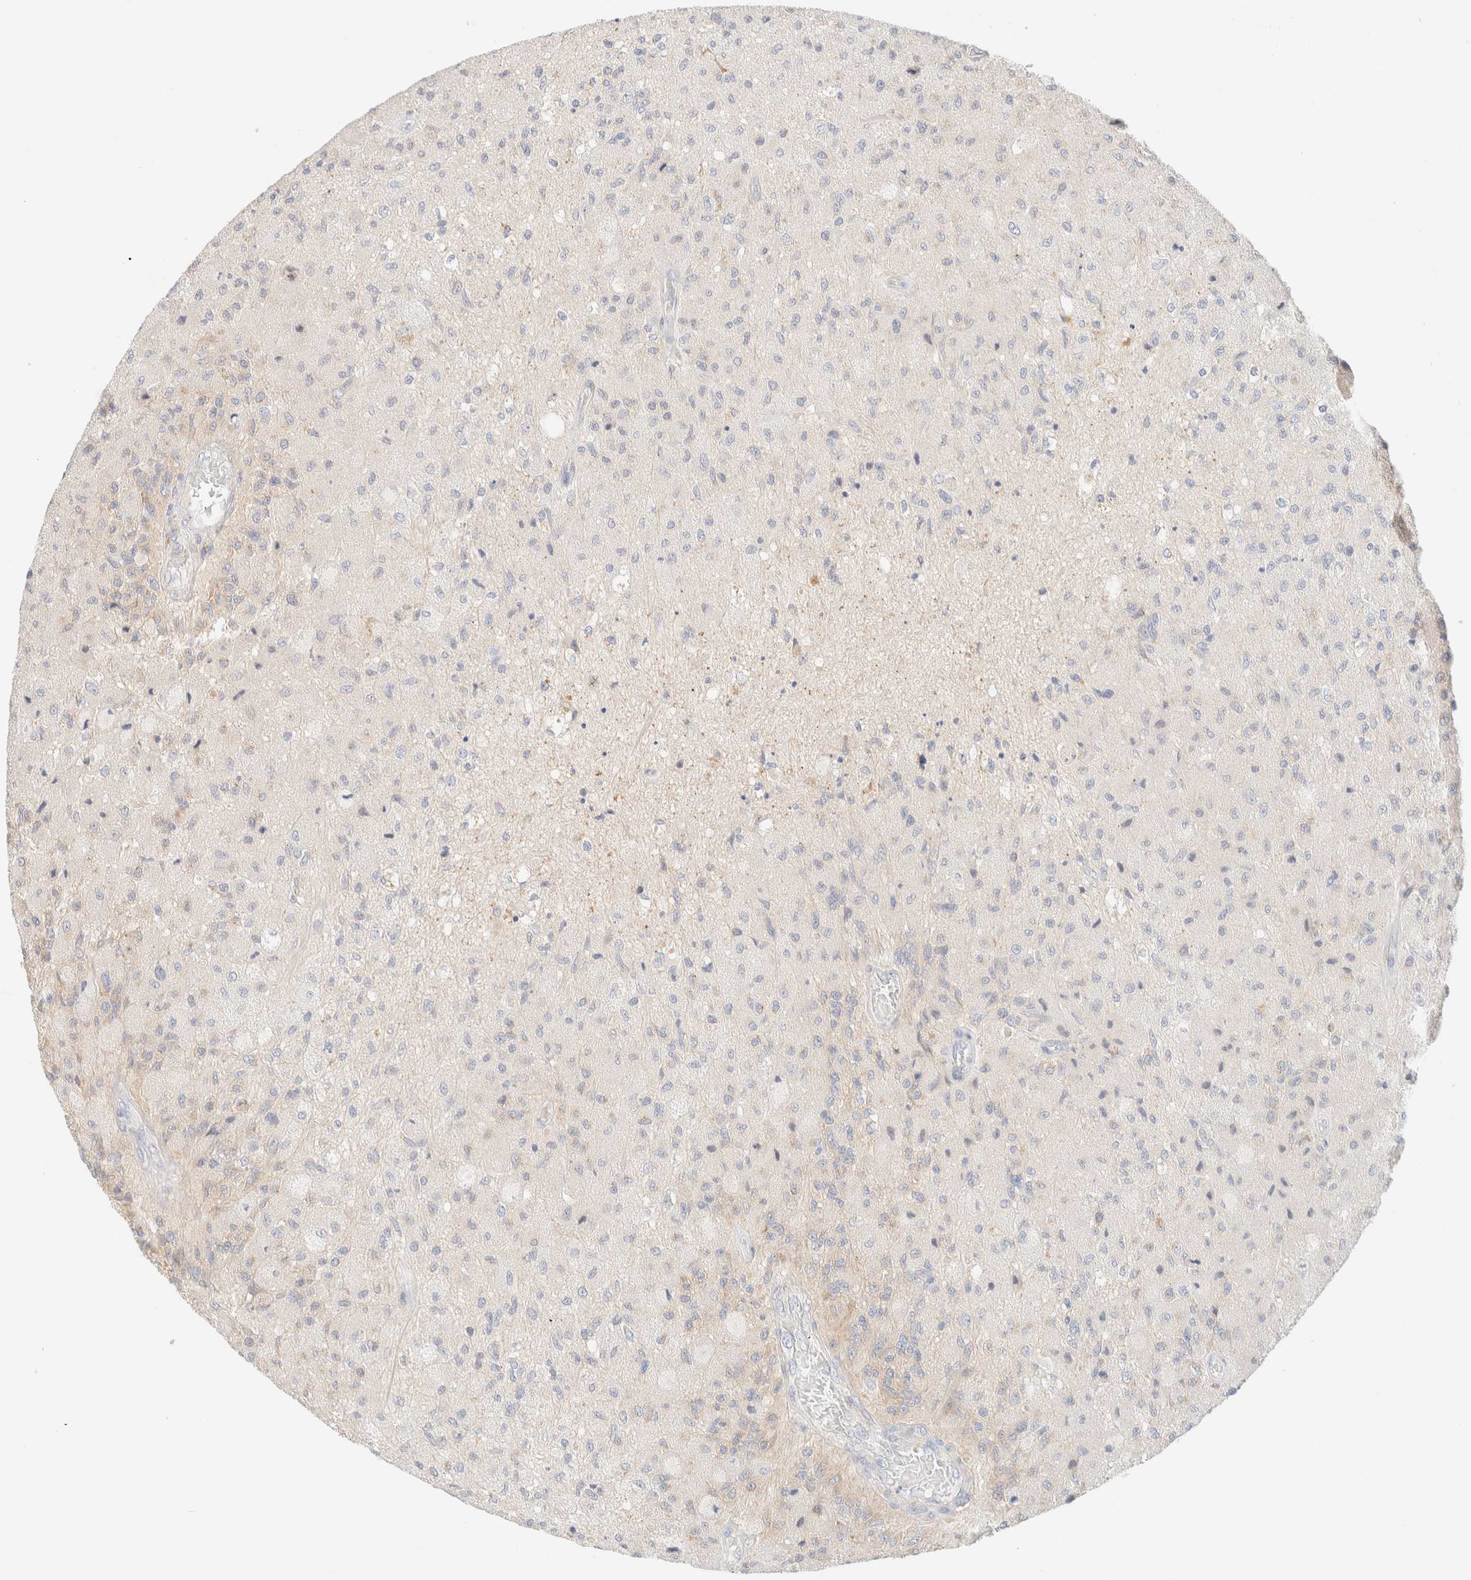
{"staining": {"intensity": "weak", "quantity": "<25%", "location": "cytoplasmic/membranous"}, "tissue": "glioma", "cell_type": "Tumor cells", "image_type": "cancer", "snomed": [{"axis": "morphology", "description": "Normal tissue, NOS"}, {"axis": "morphology", "description": "Glioma, malignant, High grade"}, {"axis": "topography", "description": "Cerebral cortex"}], "caption": "A histopathology image of human glioma is negative for staining in tumor cells. (Immunohistochemistry, brightfield microscopy, high magnification).", "gene": "SARM1", "patient": {"sex": "male", "age": 77}}